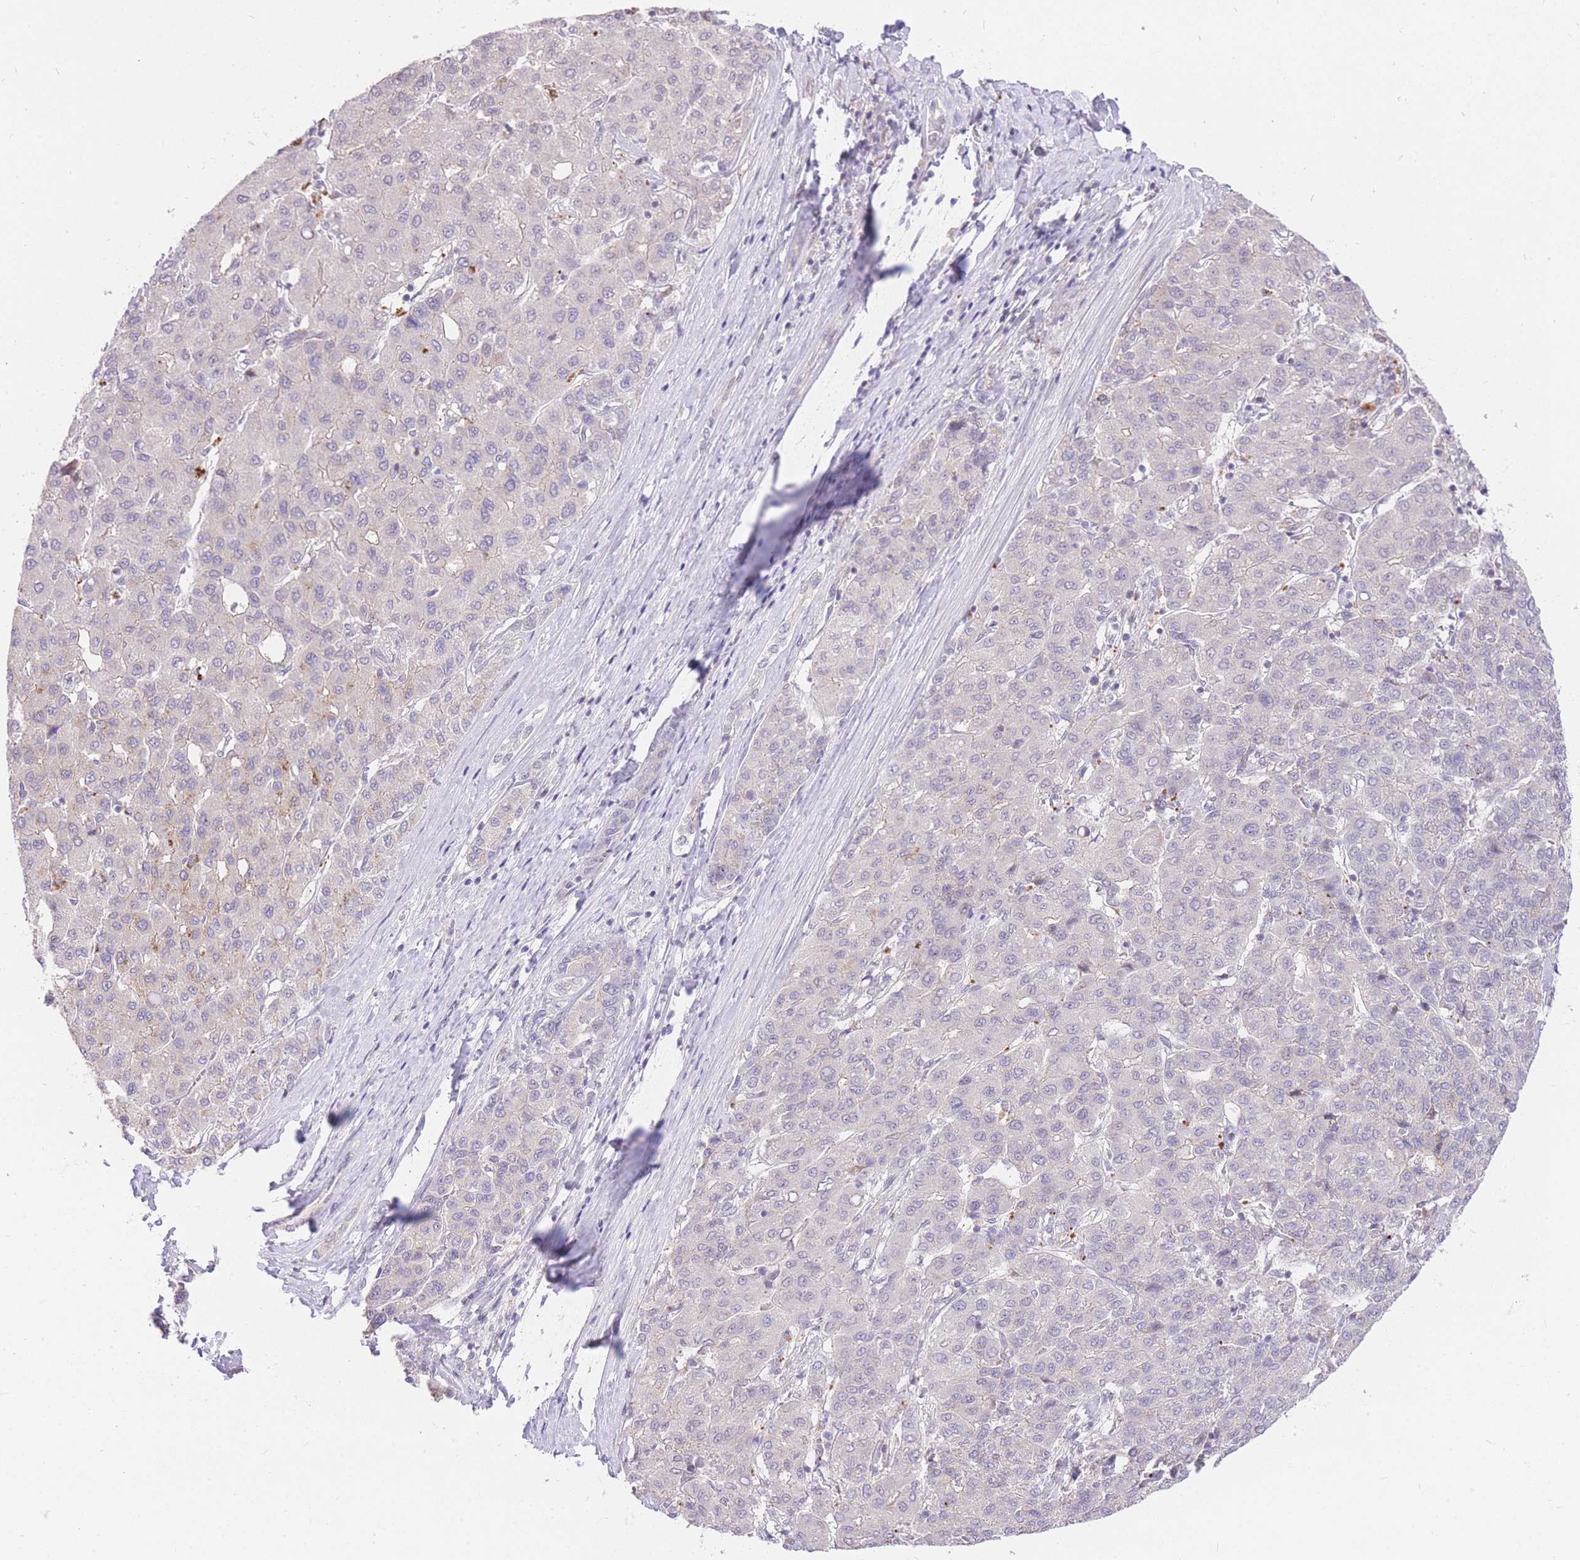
{"staining": {"intensity": "negative", "quantity": "none", "location": "none"}, "tissue": "liver cancer", "cell_type": "Tumor cells", "image_type": "cancer", "snomed": [{"axis": "morphology", "description": "Carcinoma, Hepatocellular, NOS"}, {"axis": "topography", "description": "Liver"}], "caption": "This is an immunohistochemistry micrograph of human liver hepatocellular carcinoma. There is no staining in tumor cells.", "gene": "UBXN7", "patient": {"sex": "male", "age": 65}}